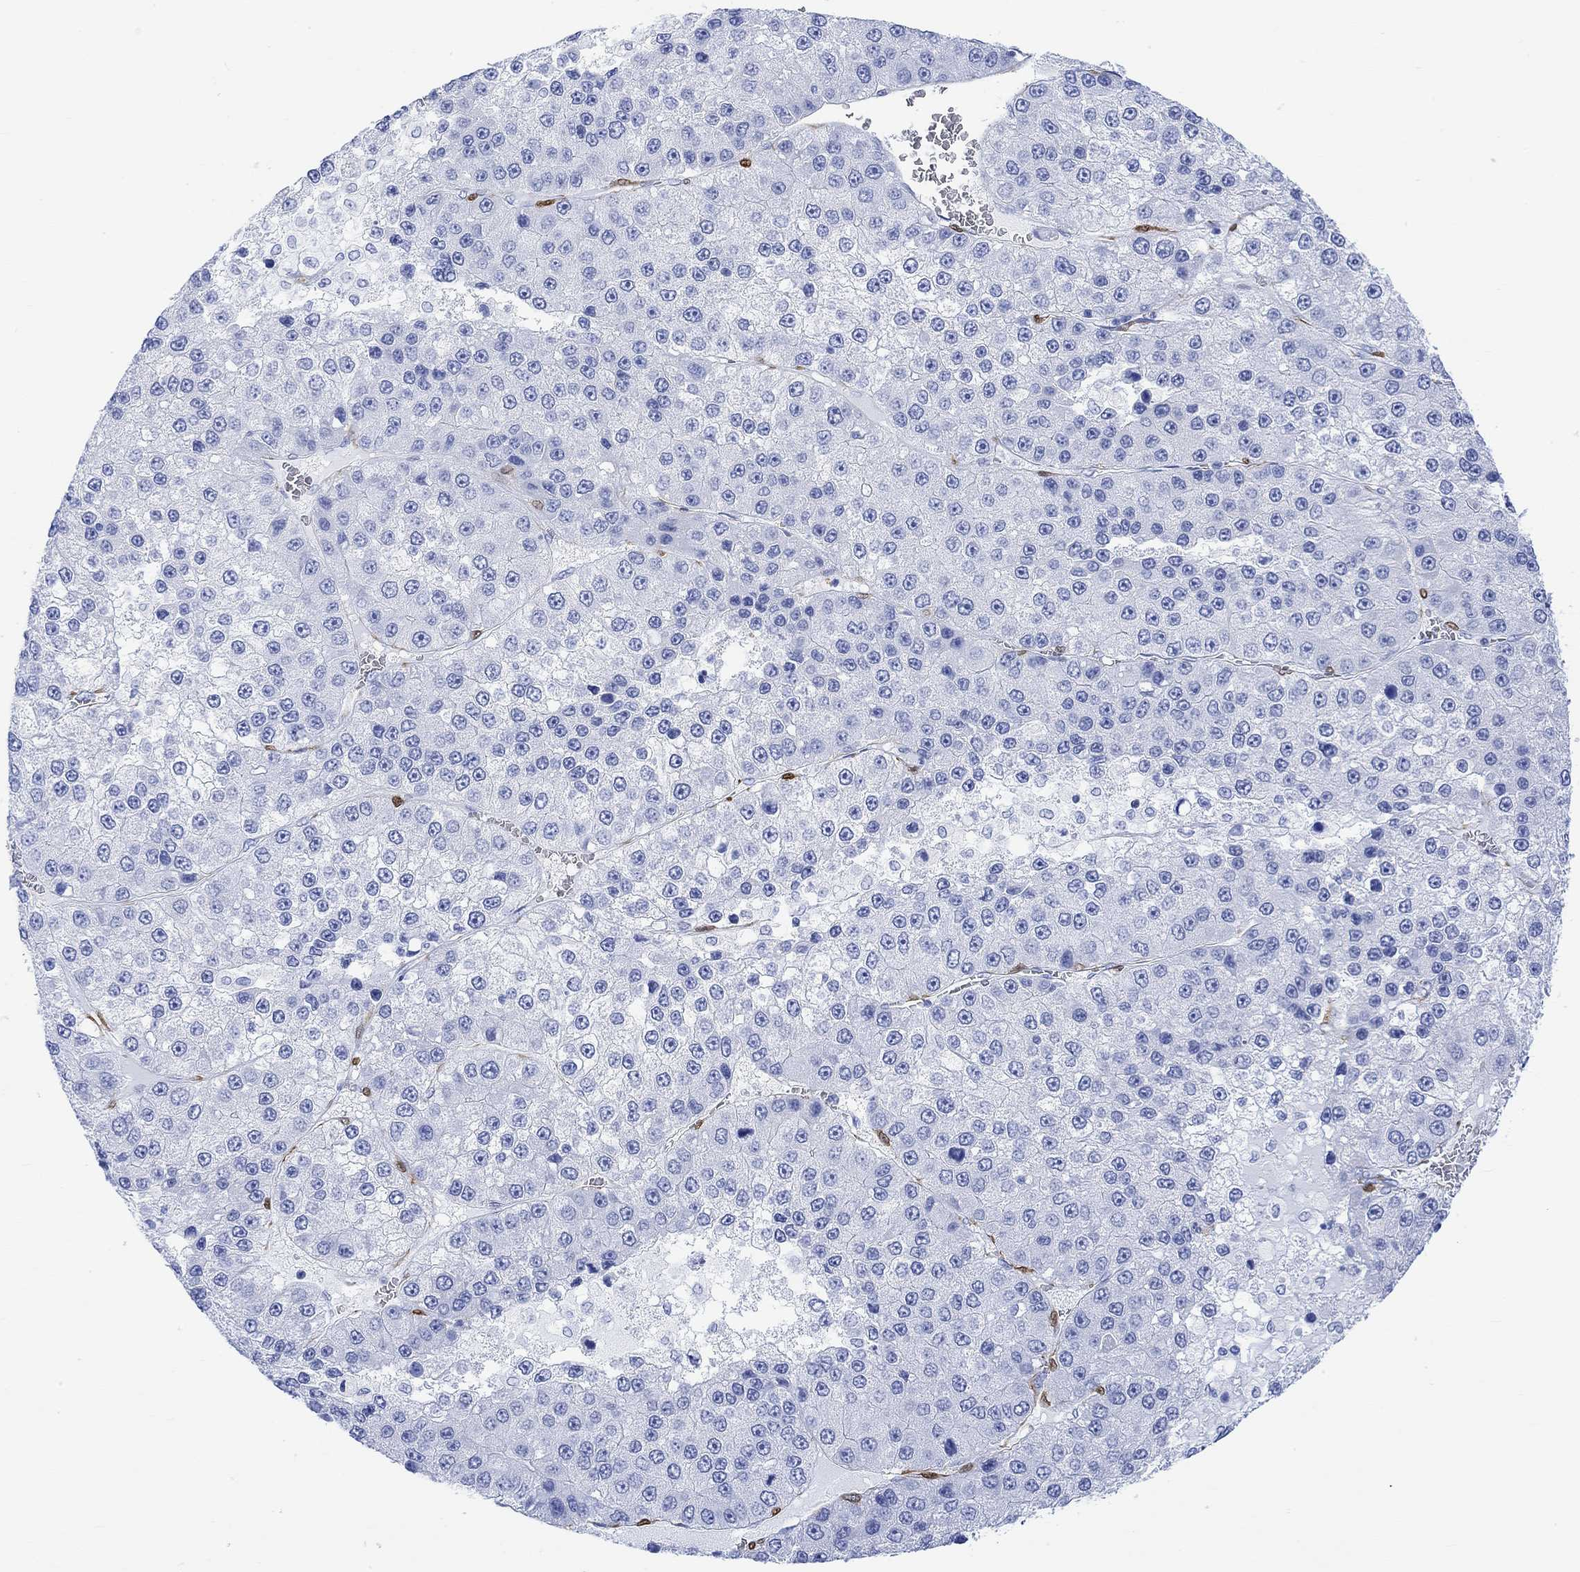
{"staining": {"intensity": "negative", "quantity": "none", "location": "none"}, "tissue": "liver cancer", "cell_type": "Tumor cells", "image_type": "cancer", "snomed": [{"axis": "morphology", "description": "Carcinoma, Hepatocellular, NOS"}, {"axis": "topography", "description": "Liver"}], "caption": "A histopathology image of liver cancer (hepatocellular carcinoma) stained for a protein exhibits no brown staining in tumor cells.", "gene": "TPPP3", "patient": {"sex": "female", "age": 73}}